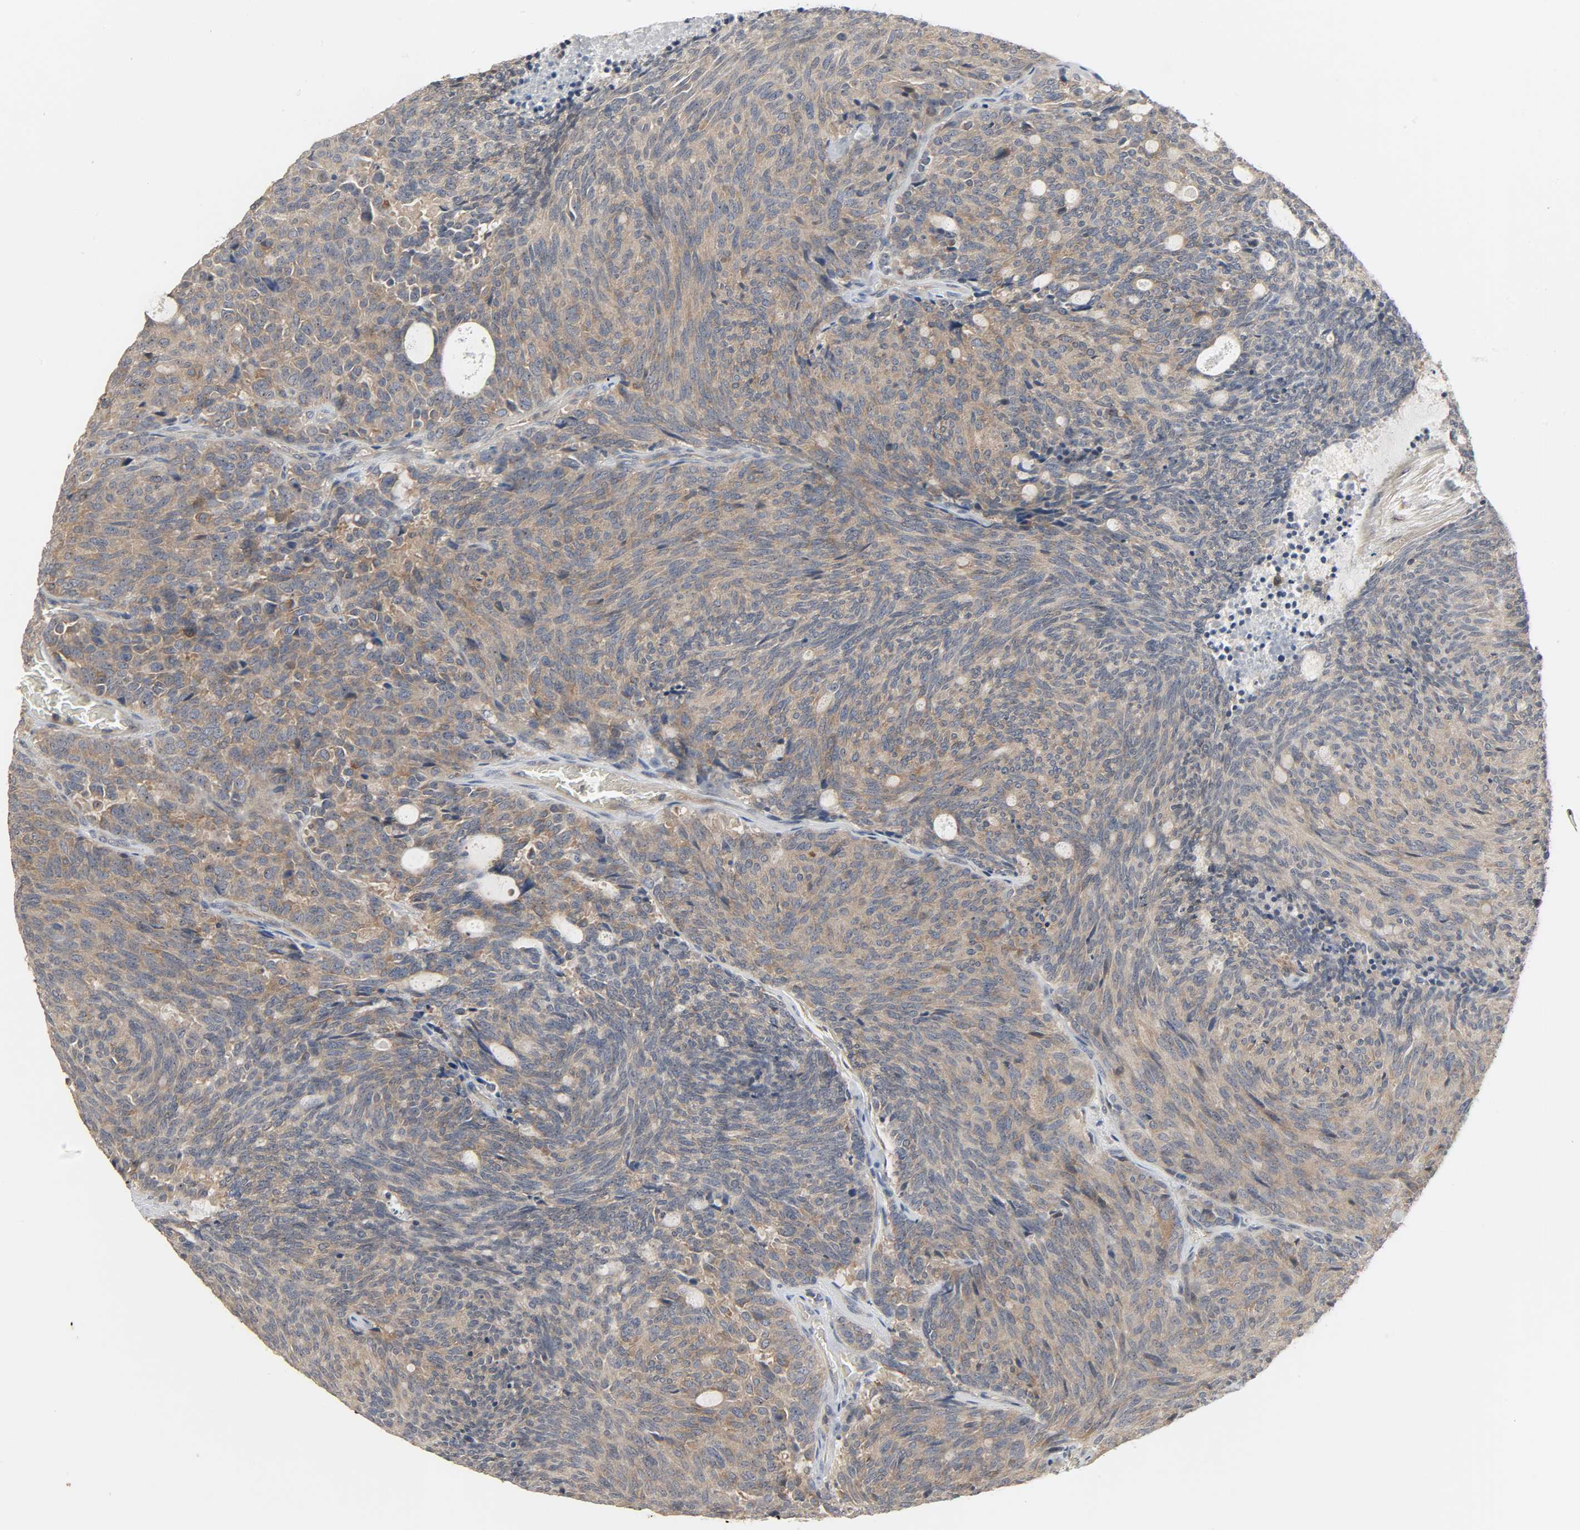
{"staining": {"intensity": "moderate", "quantity": ">75%", "location": "cytoplasmic/membranous"}, "tissue": "carcinoid", "cell_type": "Tumor cells", "image_type": "cancer", "snomed": [{"axis": "morphology", "description": "Carcinoid, malignant, NOS"}, {"axis": "topography", "description": "Pancreas"}], "caption": "This histopathology image shows IHC staining of carcinoid (malignant), with medium moderate cytoplasmic/membranous expression in about >75% of tumor cells.", "gene": "PLEKHA2", "patient": {"sex": "female", "age": 54}}